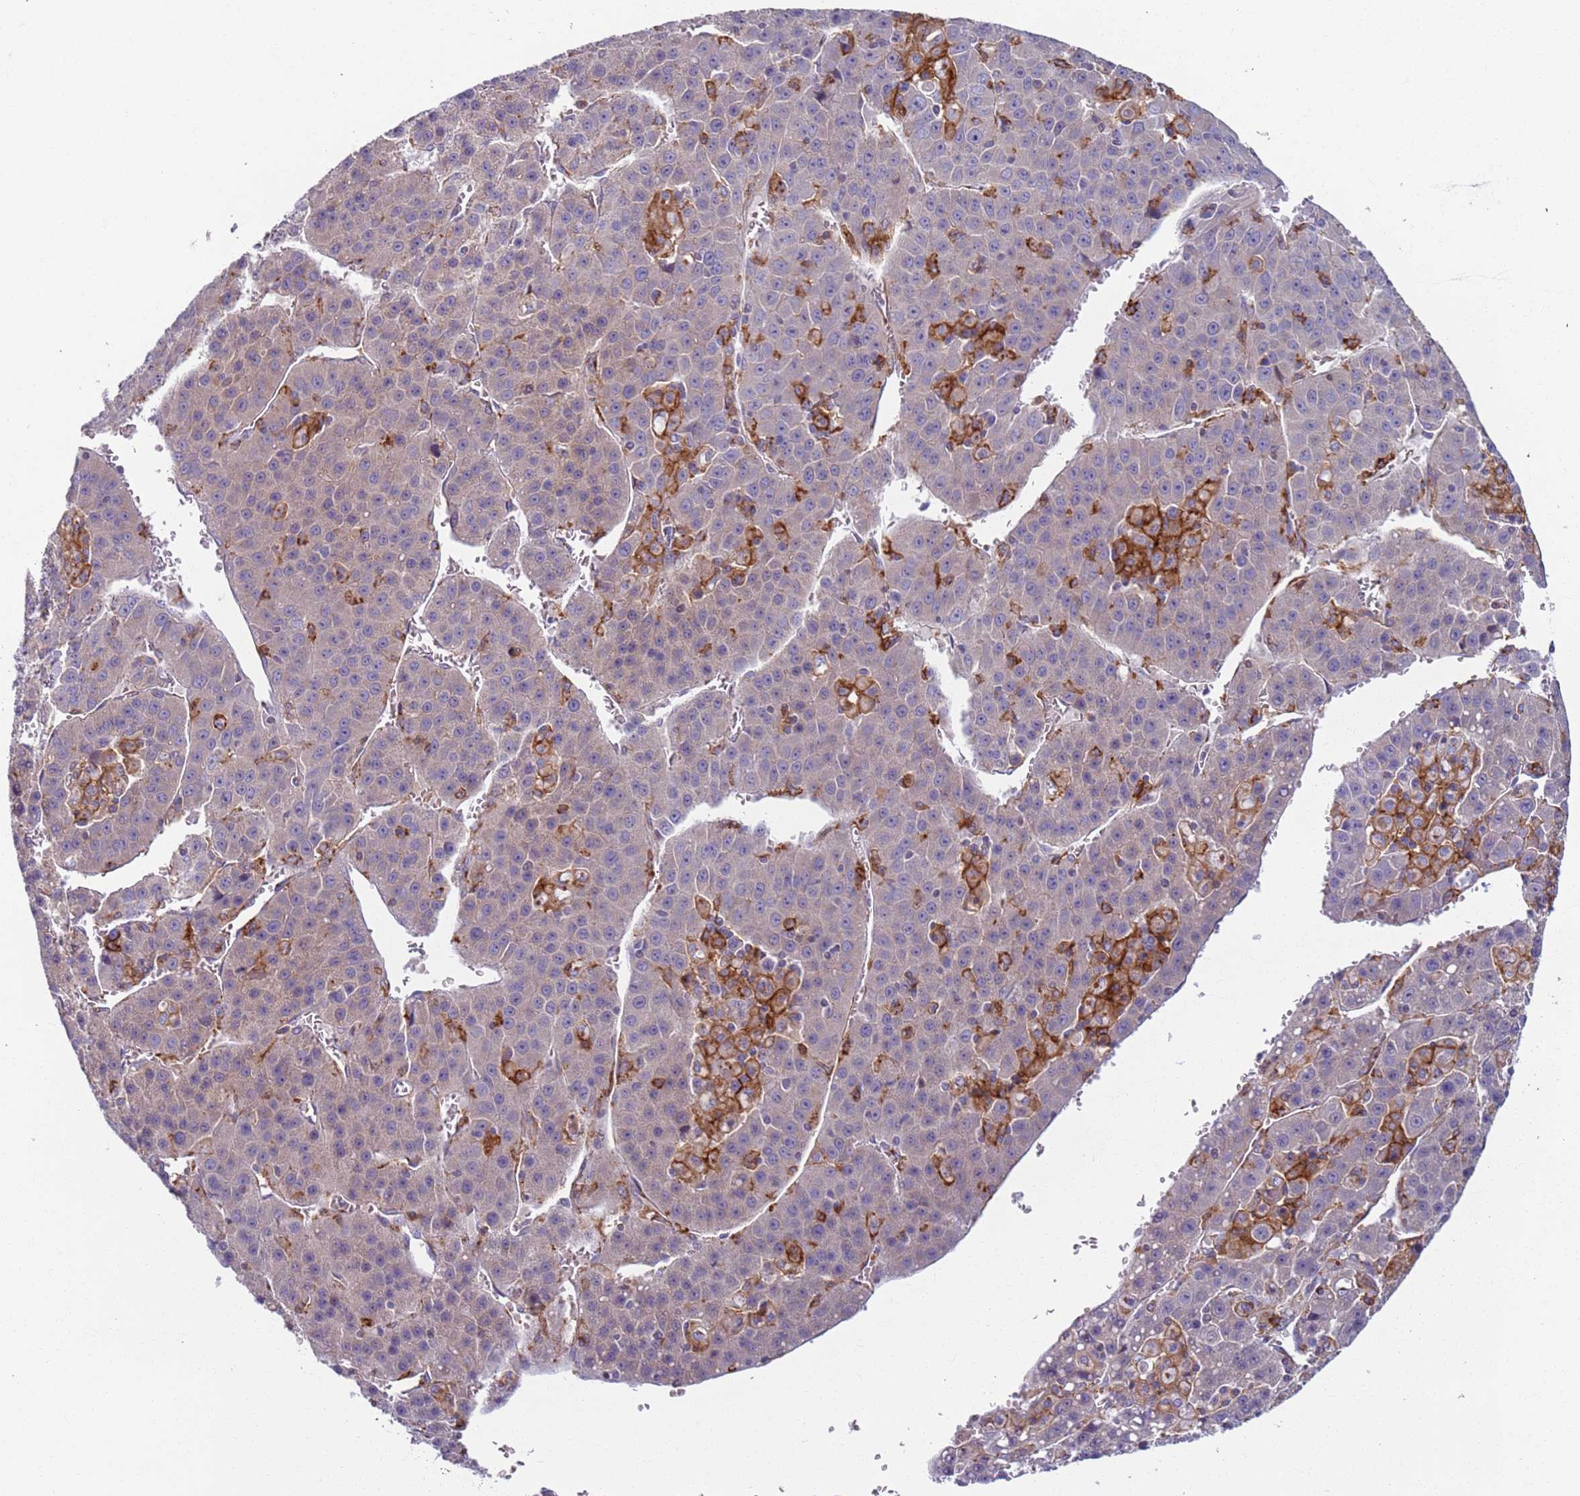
{"staining": {"intensity": "negative", "quantity": "none", "location": "none"}, "tissue": "liver cancer", "cell_type": "Tumor cells", "image_type": "cancer", "snomed": [{"axis": "morphology", "description": "Carcinoma, Hepatocellular, NOS"}, {"axis": "topography", "description": "Liver"}], "caption": "DAB (3,3'-diaminobenzidine) immunohistochemical staining of human liver cancer reveals no significant expression in tumor cells.", "gene": "AKTIP", "patient": {"sex": "female", "age": 53}}